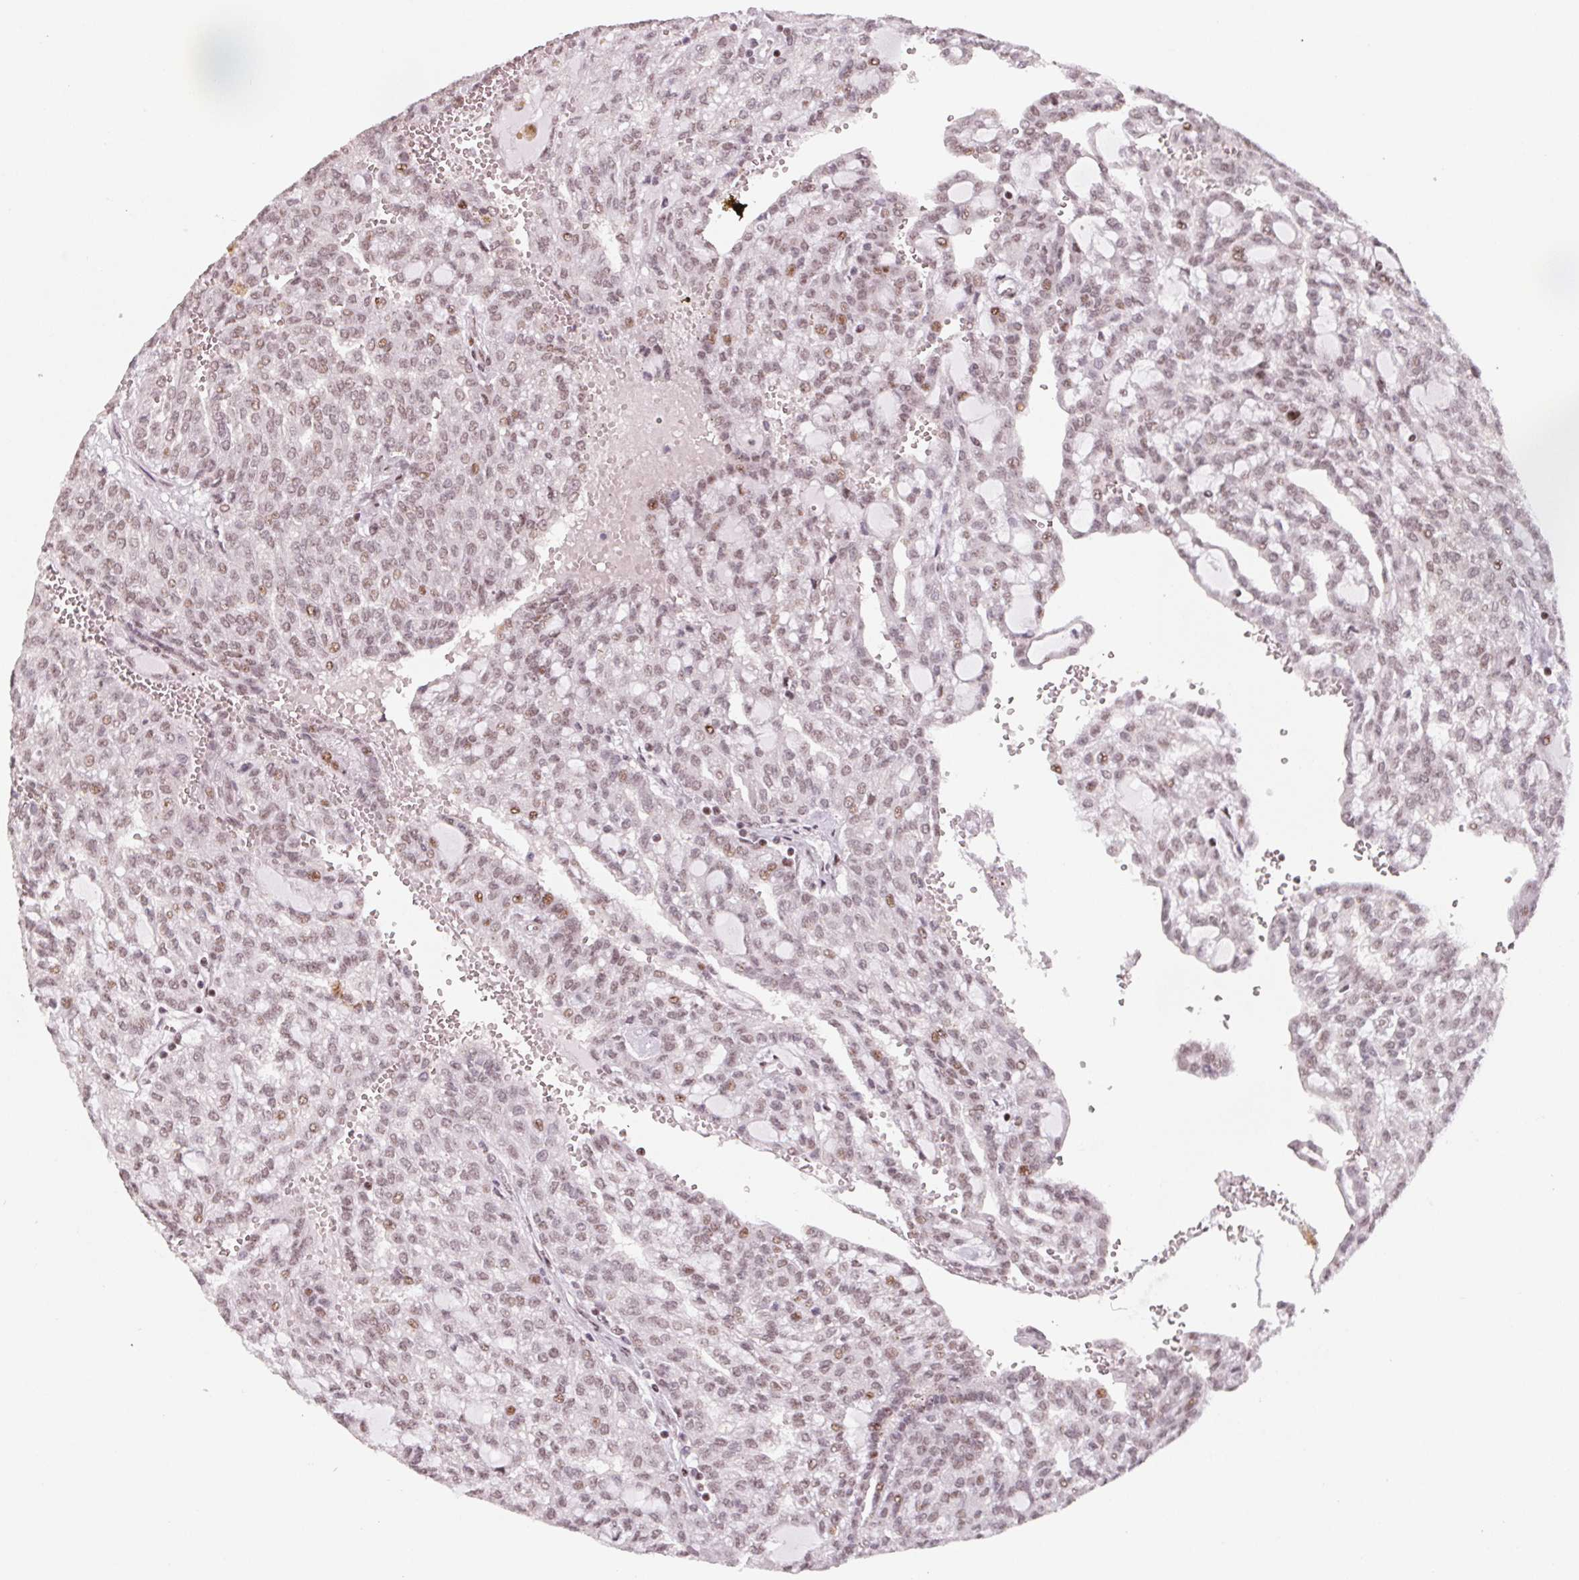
{"staining": {"intensity": "weak", "quantity": ">75%", "location": "nuclear"}, "tissue": "renal cancer", "cell_type": "Tumor cells", "image_type": "cancer", "snomed": [{"axis": "morphology", "description": "Adenocarcinoma, NOS"}, {"axis": "topography", "description": "Kidney"}], "caption": "The immunohistochemical stain labels weak nuclear positivity in tumor cells of adenocarcinoma (renal) tissue. (DAB (3,3'-diaminobenzidine) IHC with brightfield microscopy, high magnification).", "gene": "KMT2A", "patient": {"sex": "male", "age": 63}}